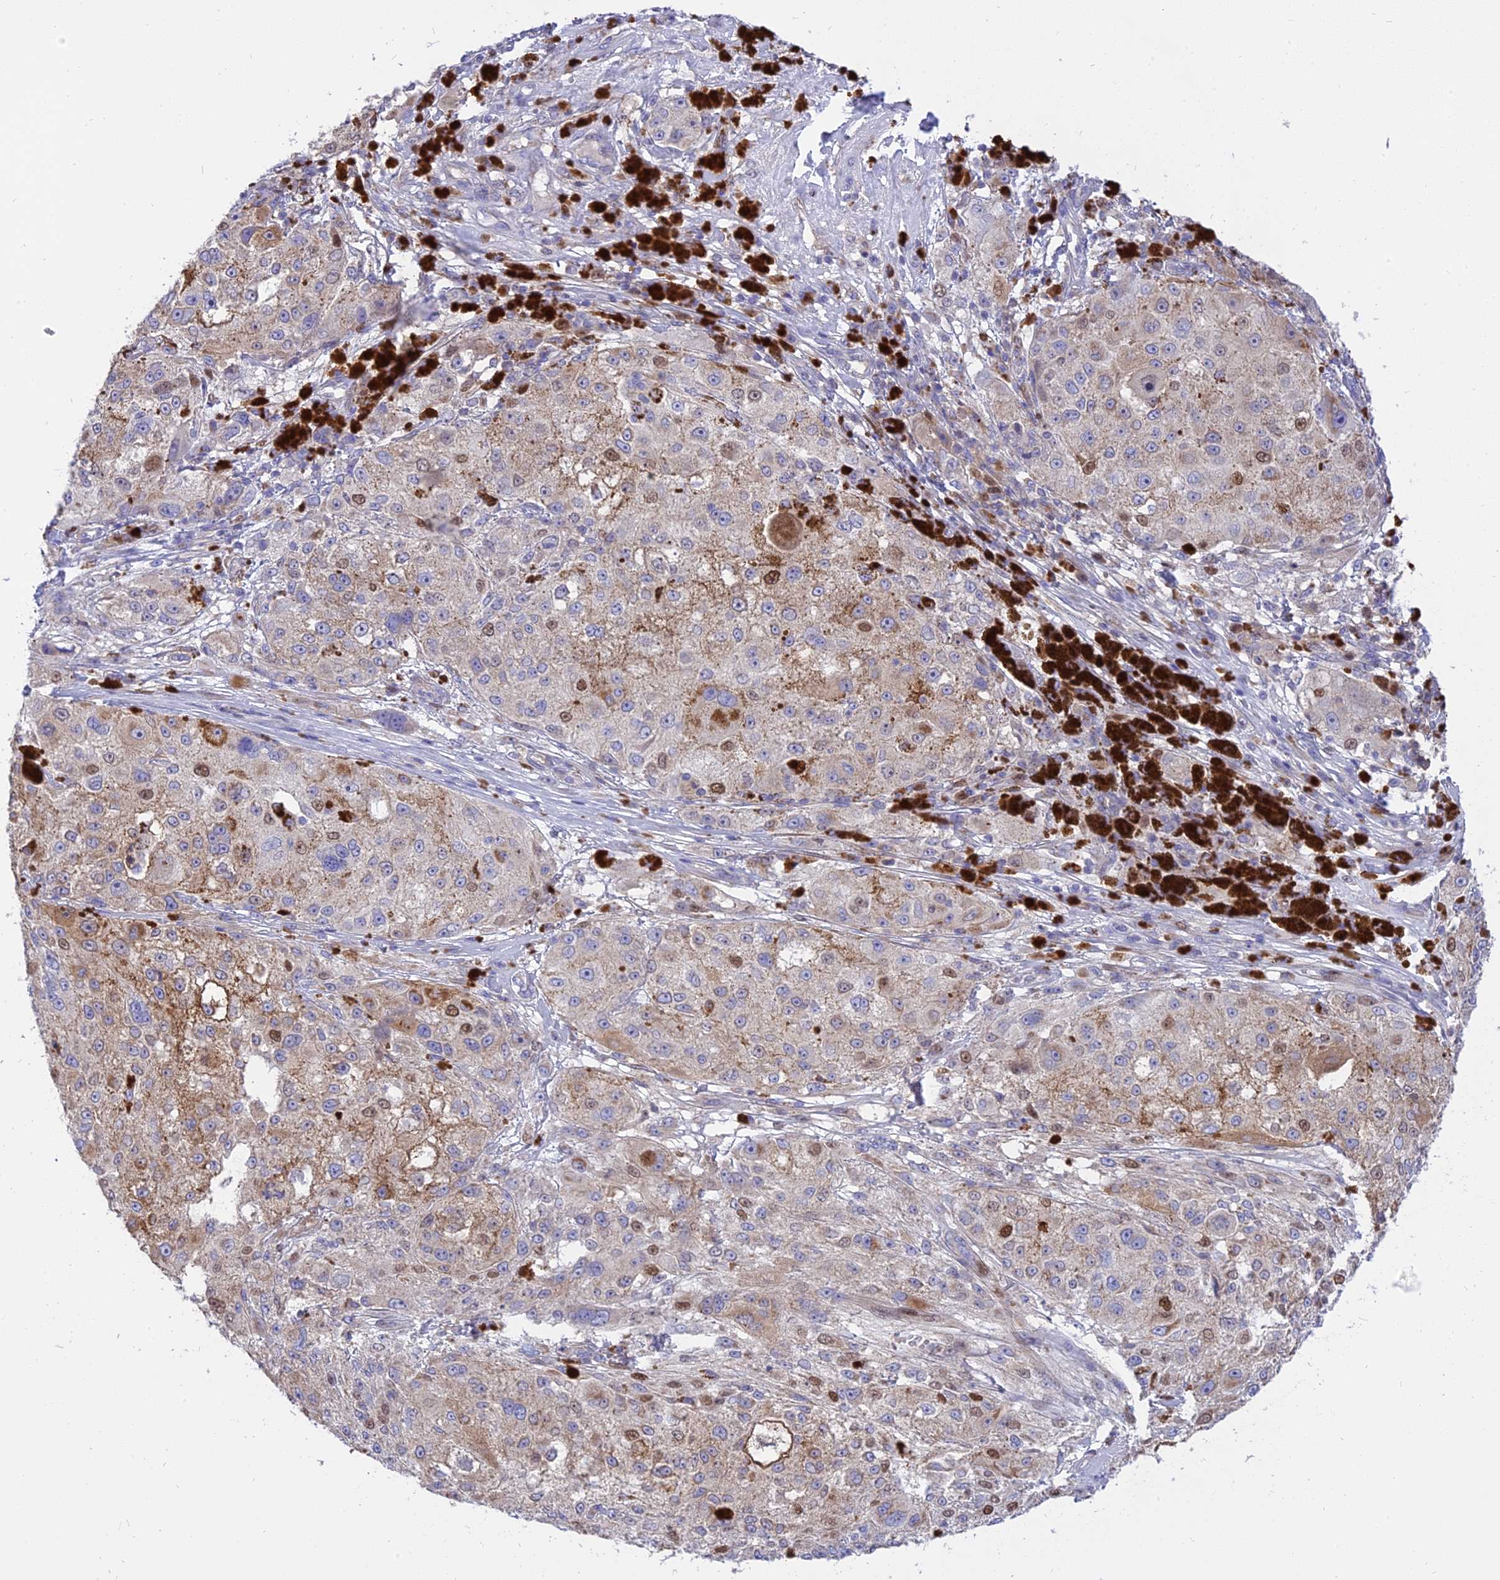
{"staining": {"intensity": "moderate", "quantity": "<25%", "location": "nuclear"}, "tissue": "melanoma", "cell_type": "Tumor cells", "image_type": "cancer", "snomed": [{"axis": "morphology", "description": "Necrosis, NOS"}, {"axis": "morphology", "description": "Malignant melanoma, NOS"}, {"axis": "topography", "description": "Skin"}], "caption": "Moderate nuclear staining for a protein is seen in about <25% of tumor cells of melanoma using IHC.", "gene": "CENPV", "patient": {"sex": "female", "age": 87}}